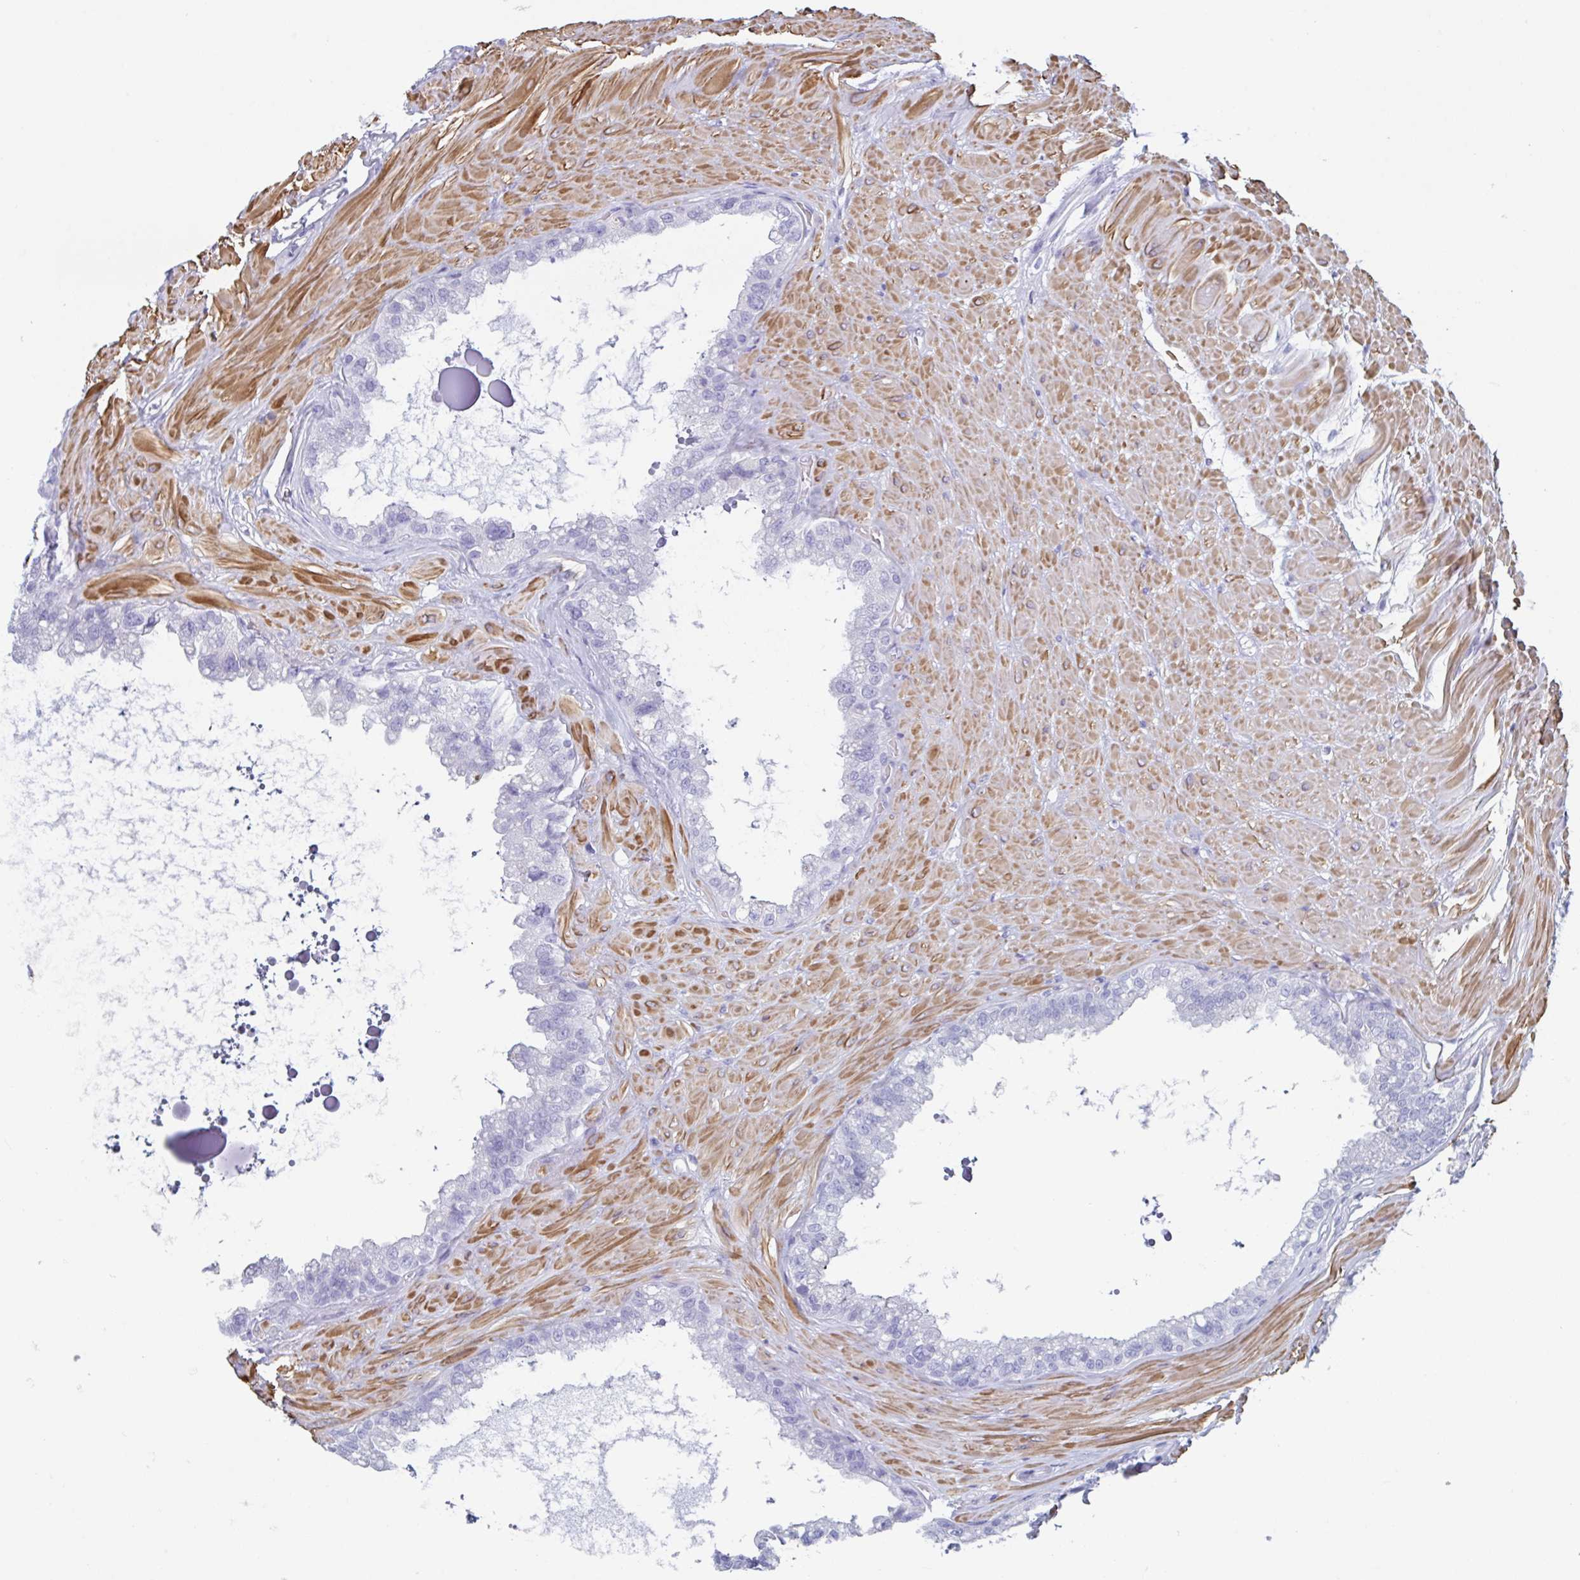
{"staining": {"intensity": "negative", "quantity": "none", "location": "none"}, "tissue": "seminal vesicle", "cell_type": "Glandular cells", "image_type": "normal", "snomed": [{"axis": "morphology", "description": "Normal tissue, NOS"}, {"axis": "topography", "description": "Seminal veicle"}, {"axis": "topography", "description": "Peripheral nerve tissue"}], "caption": "Micrograph shows no significant protein staining in glandular cells of benign seminal vesicle. The staining was performed using DAB (3,3'-diaminobenzidine) to visualize the protein expression in brown, while the nuclei were stained in blue with hematoxylin (Magnification: 20x).", "gene": "TAS2R41", "patient": {"sex": "male", "age": 76}}